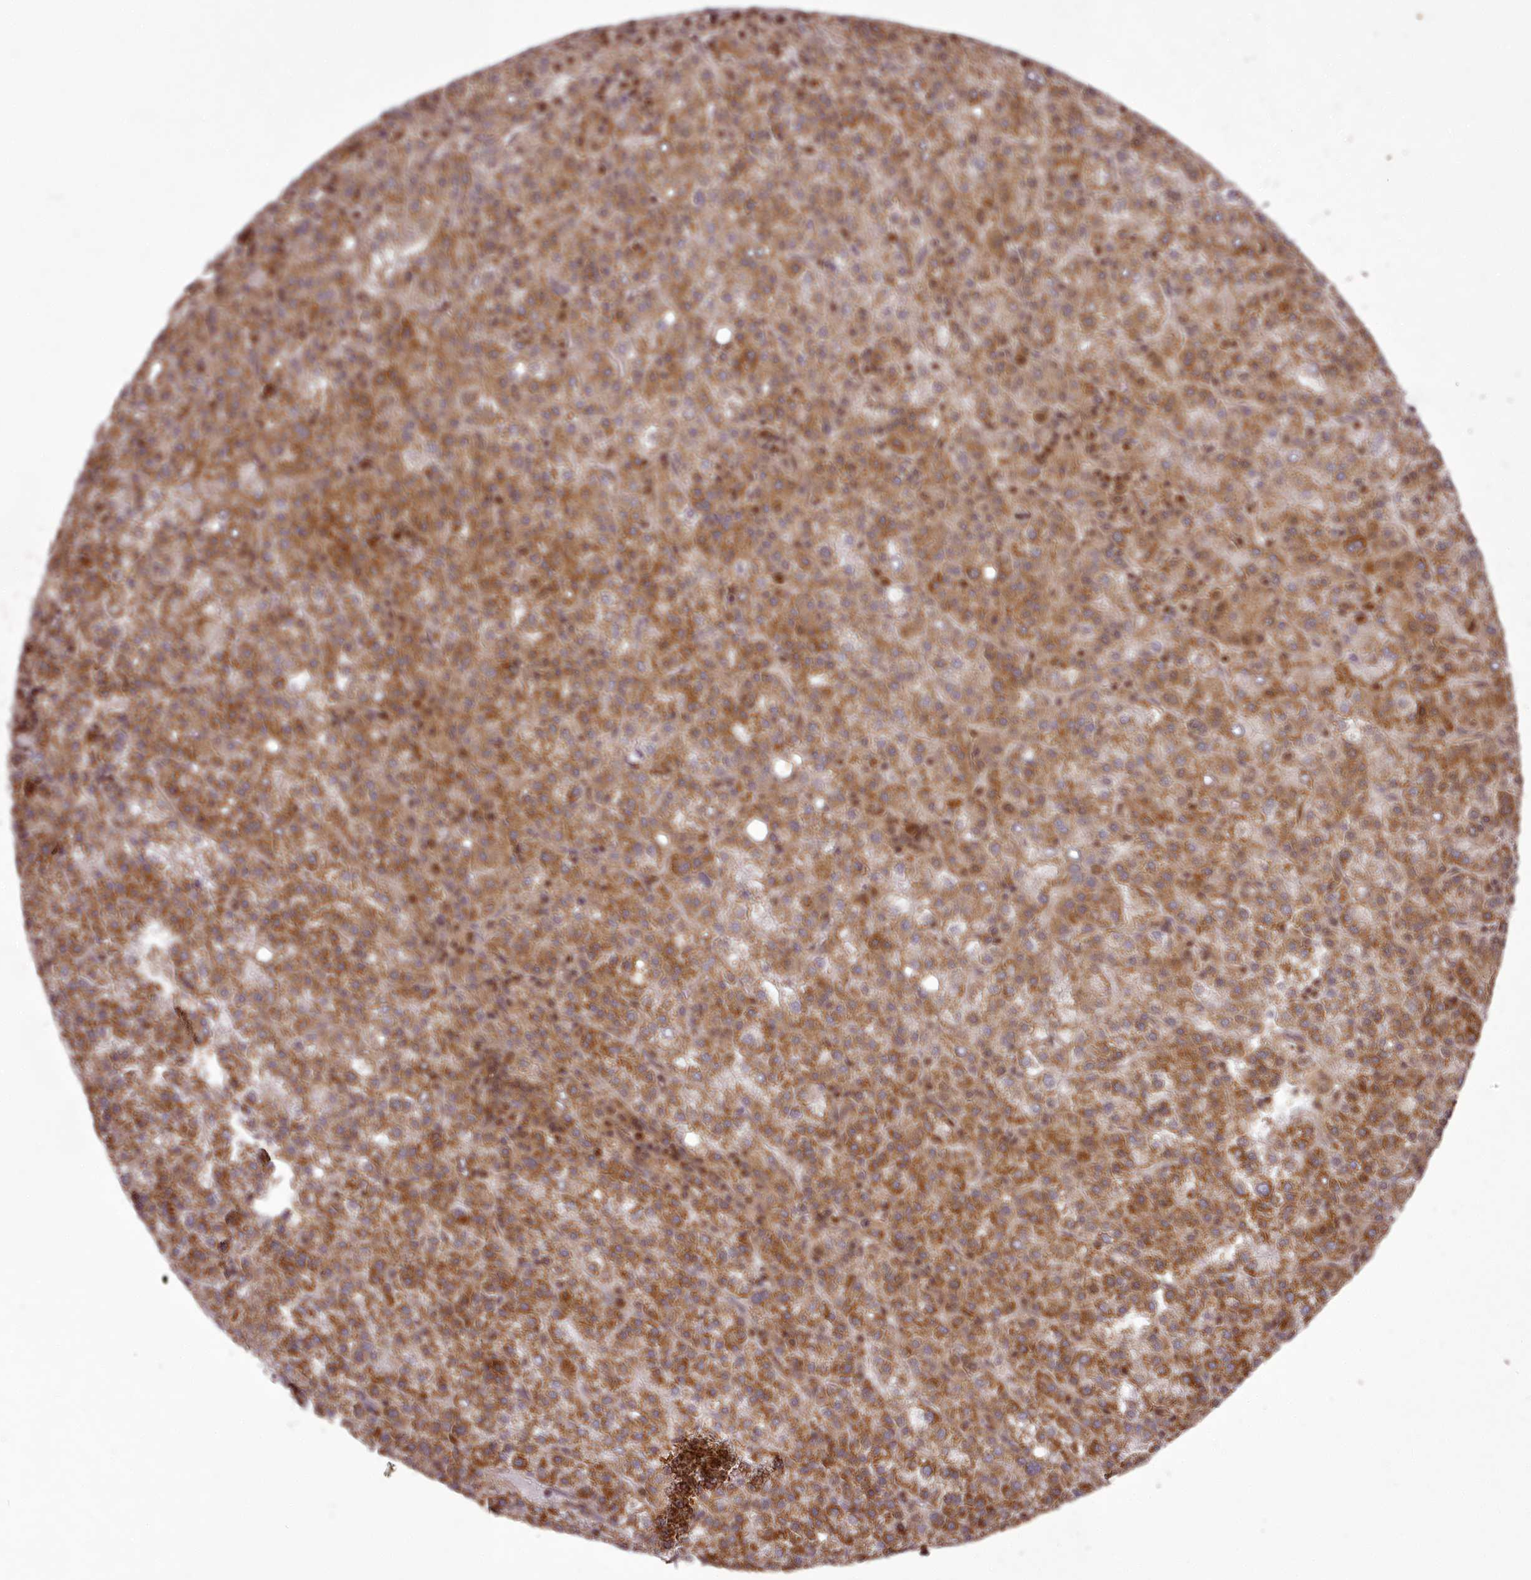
{"staining": {"intensity": "moderate", "quantity": ">75%", "location": "cytoplasmic/membranous"}, "tissue": "liver cancer", "cell_type": "Tumor cells", "image_type": "cancer", "snomed": [{"axis": "morphology", "description": "Carcinoma, Hepatocellular, NOS"}, {"axis": "topography", "description": "Liver"}], "caption": "DAB immunohistochemical staining of liver cancer (hepatocellular carcinoma) demonstrates moderate cytoplasmic/membranous protein positivity in approximately >75% of tumor cells. The protein is shown in brown color, while the nuclei are stained blue.", "gene": "CHCHD2", "patient": {"sex": "female", "age": 58}}